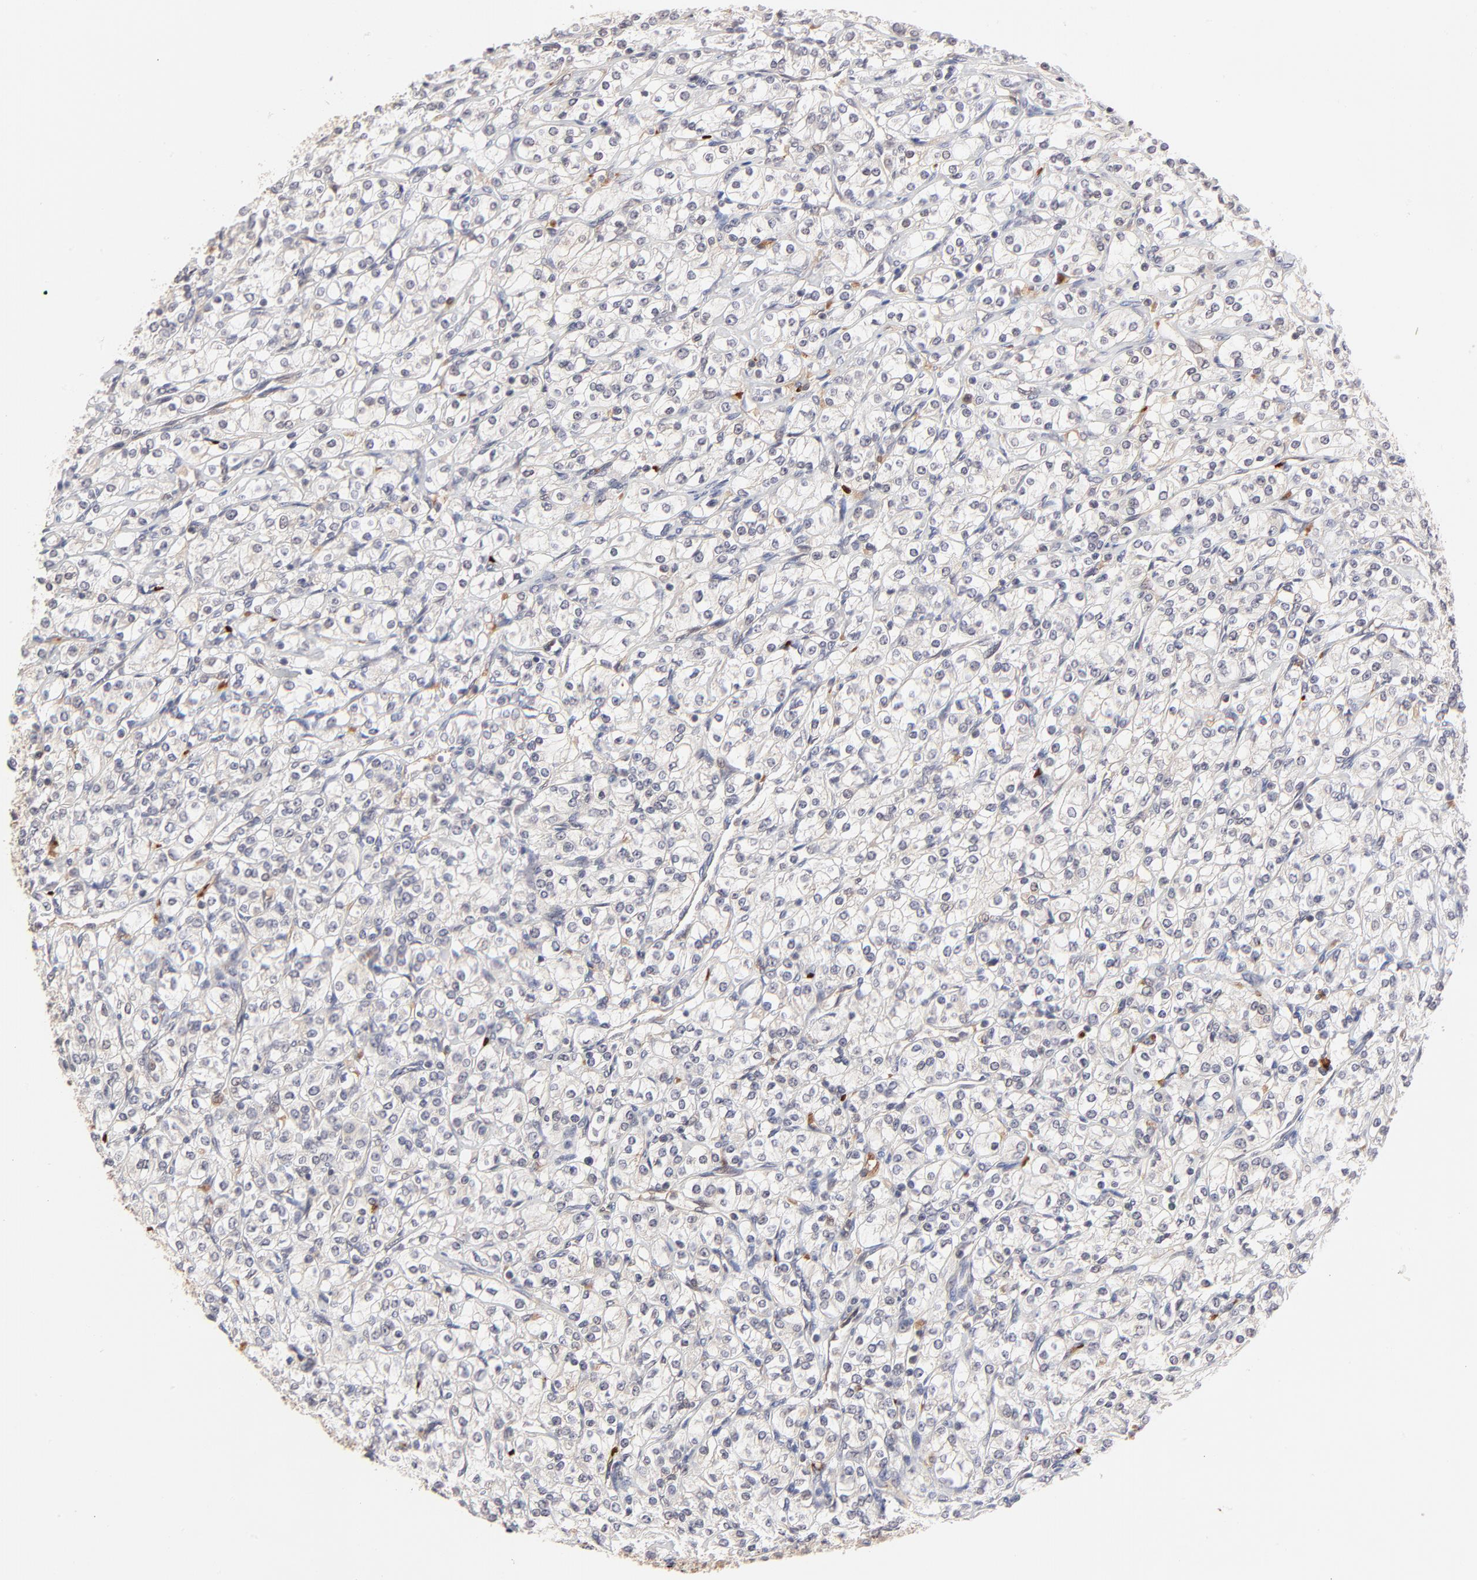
{"staining": {"intensity": "negative", "quantity": "none", "location": "none"}, "tissue": "renal cancer", "cell_type": "Tumor cells", "image_type": "cancer", "snomed": [{"axis": "morphology", "description": "Adenocarcinoma, NOS"}, {"axis": "topography", "description": "Kidney"}], "caption": "Photomicrograph shows no protein expression in tumor cells of renal cancer tissue.", "gene": "CASP10", "patient": {"sex": "male", "age": 77}}